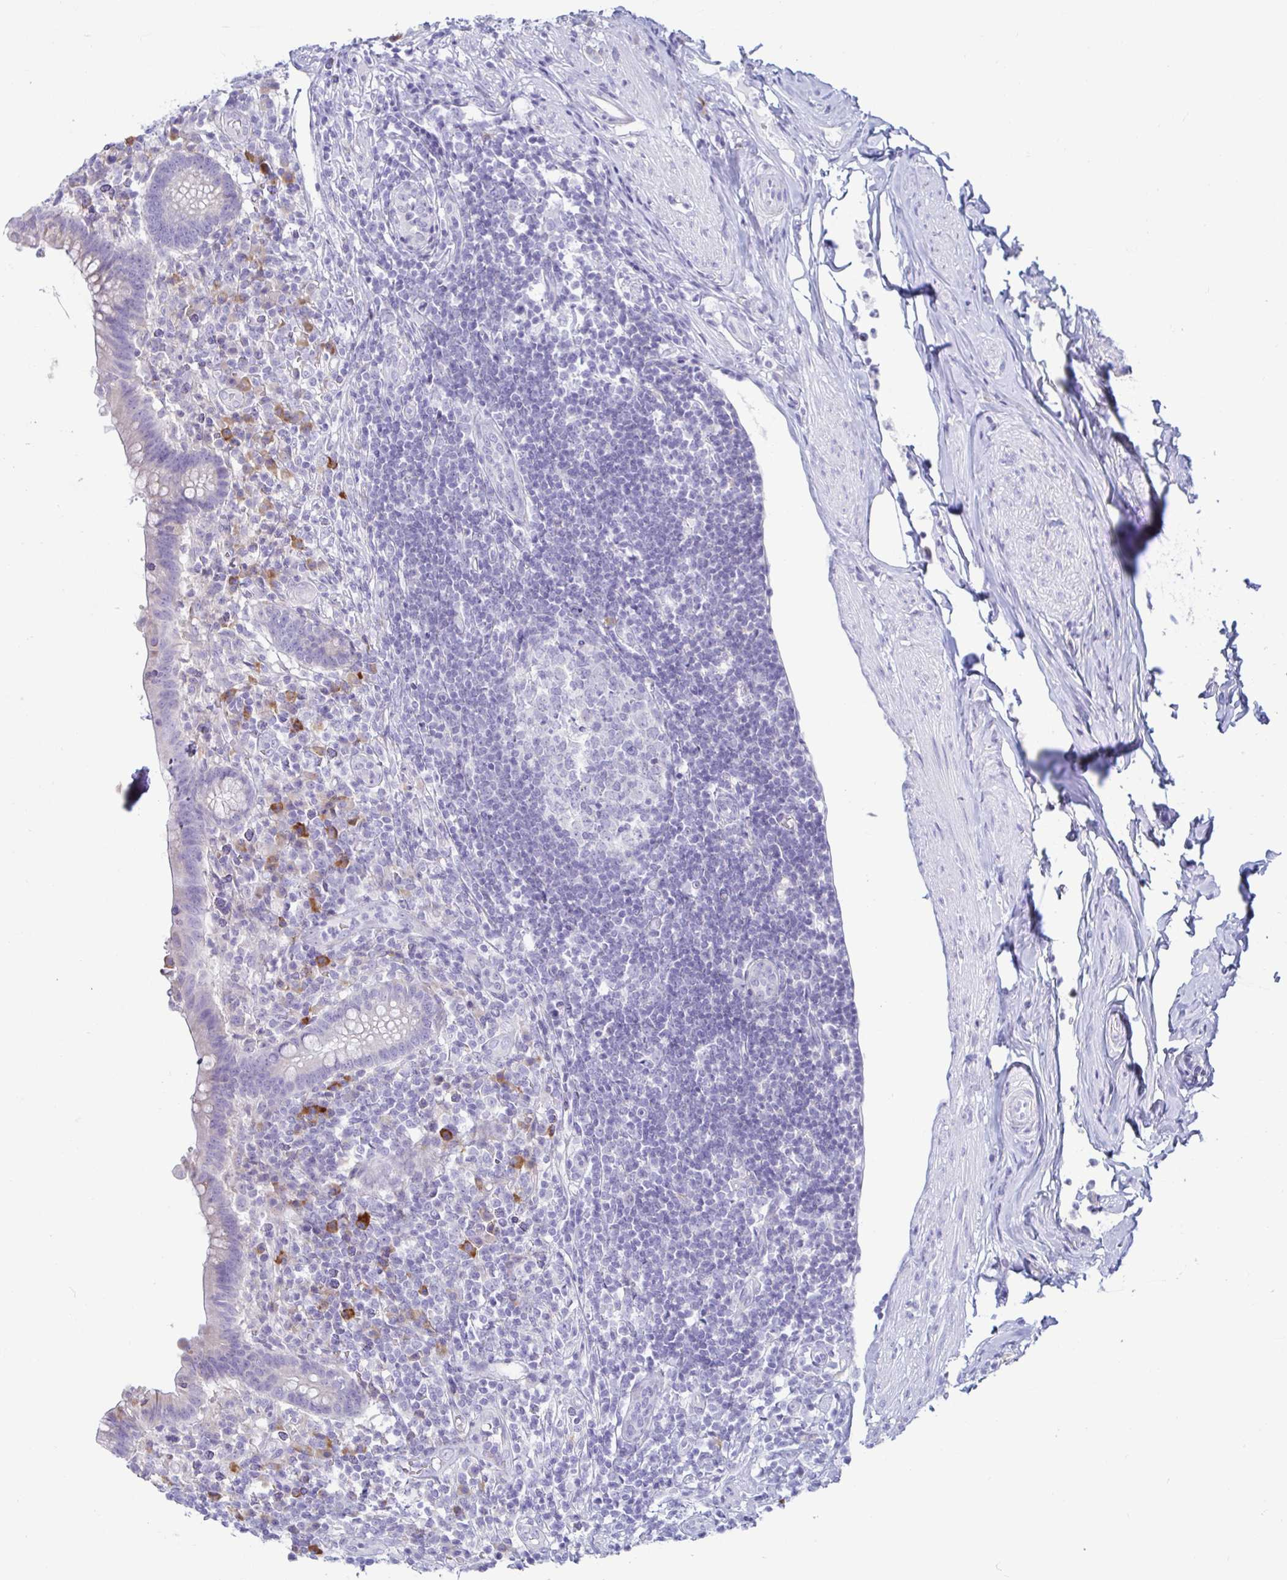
{"staining": {"intensity": "weak", "quantity": "25%-75%", "location": "cytoplasmic/membranous"}, "tissue": "appendix", "cell_type": "Glandular cells", "image_type": "normal", "snomed": [{"axis": "morphology", "description": "Normal tissue, NOS"}, {"axis": "topography", "description": "Appendix"}], "caption": "High-magnification brightfield microscopy of unremarkable appendix stained with DAB (brown) and counterstained with hematoxylin (blue). glandular cells exhibit weak cytoplasmic/membranous staining is present in about25%-75% of cells.", "gene": "TFPI2", "patient": {"sex": "female", "age": 56}}